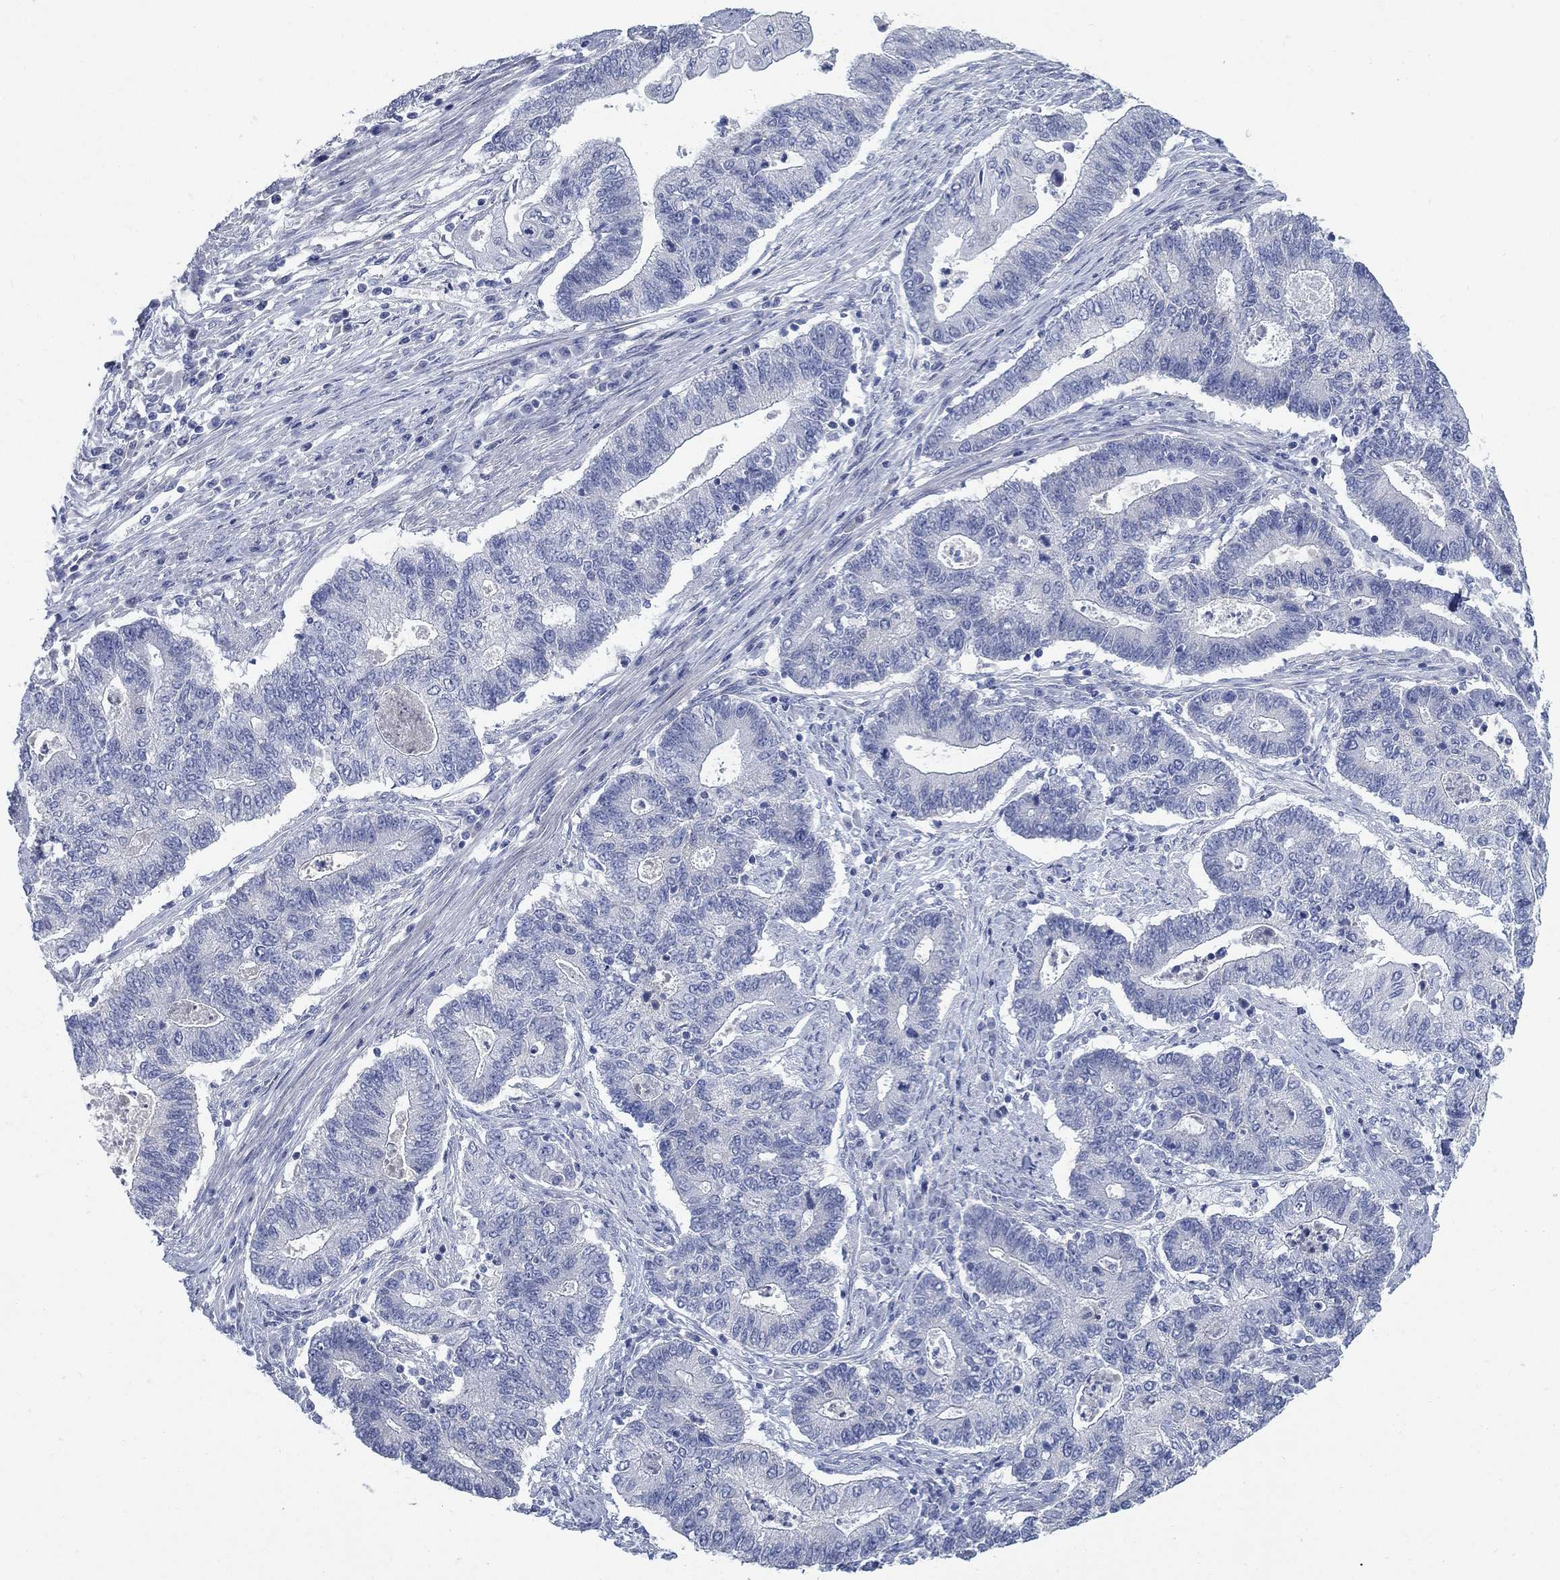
{"staining": {"intensity": "negative", "quantity": "none", "location": "none"}, "tissue": "endometrial cancer", "cell_type": "Tumor cells", "image_type": "cancer", "snomed": [{"axis": "morphology", "description": "Adenocarcinoma, NOS"}, {"axis": "topography", "description": "Uterus"}, {"axis": "topography", "description": "Endometrium"}], "caption": "An immunohistochemistry (IHC) micrograph of endometrial cancer is shown. There is no staining in tumor cells of endometrial cancer. The staining is performed using DAB brown chromogen with nuclei counter-stained in using hematoxylin.", "gene": "DNER", "patient": {"sex": "female", "age": 54}}